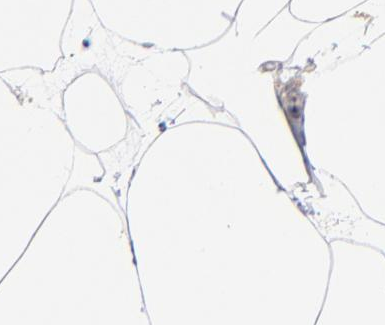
{"staining": {"intensity": "weak", "quantity": "25%-75%", "location": "cytoplasmic/membranous"}, "tissue": "adipose tissue", "cell_type": "Adipocytes", "image_type": "normal", "snomed": [{"axis": "morphology", "description": "Normal tissue, NOS"}, {"axis": "morphology", "description": "Duct carcinoma"}, {"axis": "topography", "description": "Breast"}, {"axis": "topography", "description": "Adipose tissue"}], "caption": "A low amount of weak cytoplasmic/membranous positivity is appreciated in about 25%-75% of adipocytes in unremarkable adipose tissue.", "gene": "WIPF1", "patient": {"sex": "female", "age": 37}}